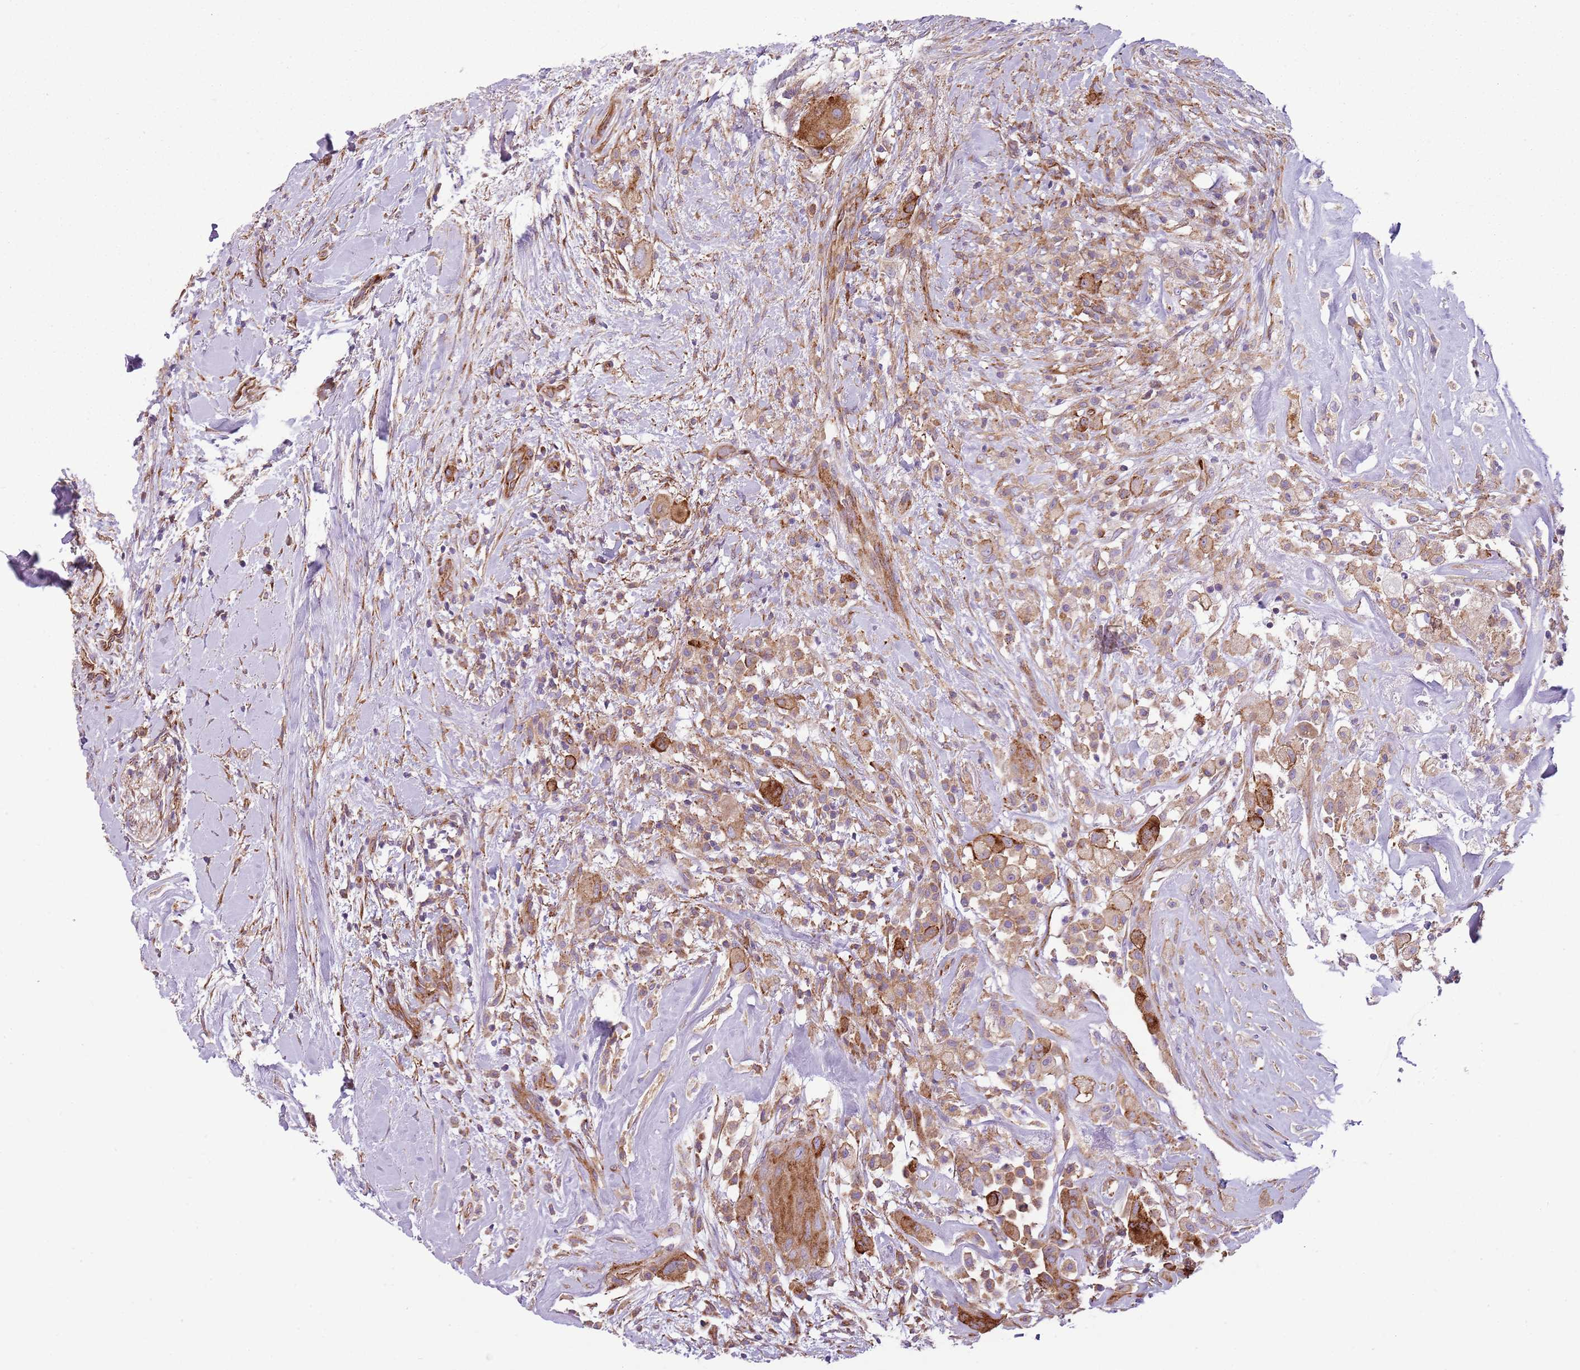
{"staining": {"intensity": "moderate", "quantity": ">75%", "location": "cytoplasmic/membranous"}, "tissue": "thyroid cancer", "cell_type": "Tumor cells", "image_type": "cancer", "snomed": [{"axis": "morphology", "description": "Normal tissue, NOS"}, {"axis": "morphology", "description": "Papillary adenocarcinoma, NOS"}, {"axis": "topography", "description": "Thyroid gland"}], "caption": "Immunohistochemical staining of thyroid papillary adenocarcinoma reveals medium levels of moderate cytoplasmic/membranous protein staining in approximately >75% of tumor cells.", "gene": "SNX1", "patient": {"sex": "female", "age": 59}}